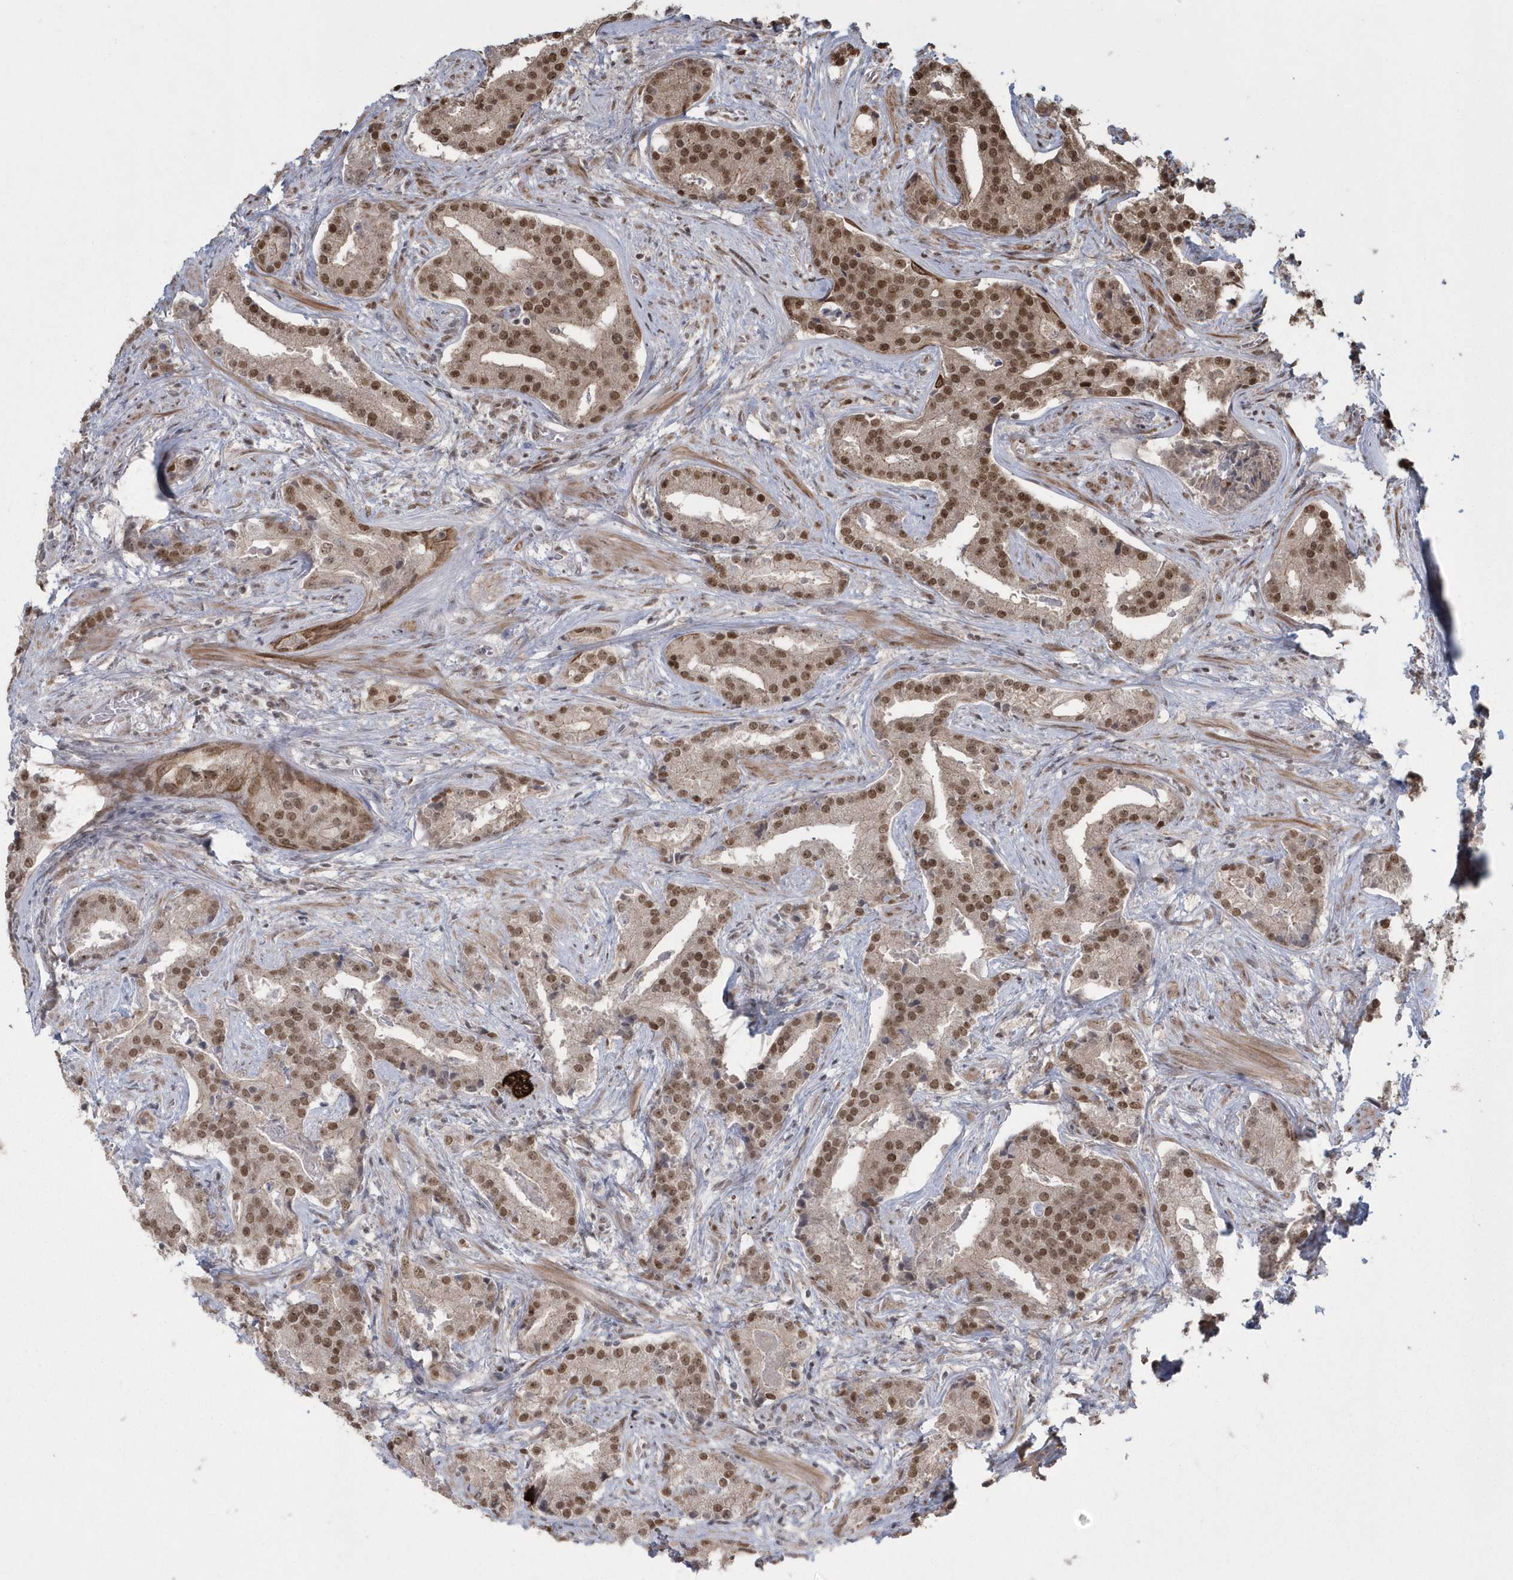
{"staining": {"intensity": "moderate", "quantity": ">75%", "location": "nuclear"}, "tissue": "prostate cancer", "cell_type": "Tumor cells", "image_type": "cancer", "snomed": [{"axis": "morphology", "description": "Adenocarcinoma, Low grade"}, {"axis": "topography", "description": "Prostate"}], "caption": "Prostate adenocarcinoma (low-grade) was stained to show a protein in brown. There is medium levels of moderate nuclear staining in about >75% of tumor cells.", "gene": "EPB41L4A", "patient": {"sex": "male", "age": 67}}